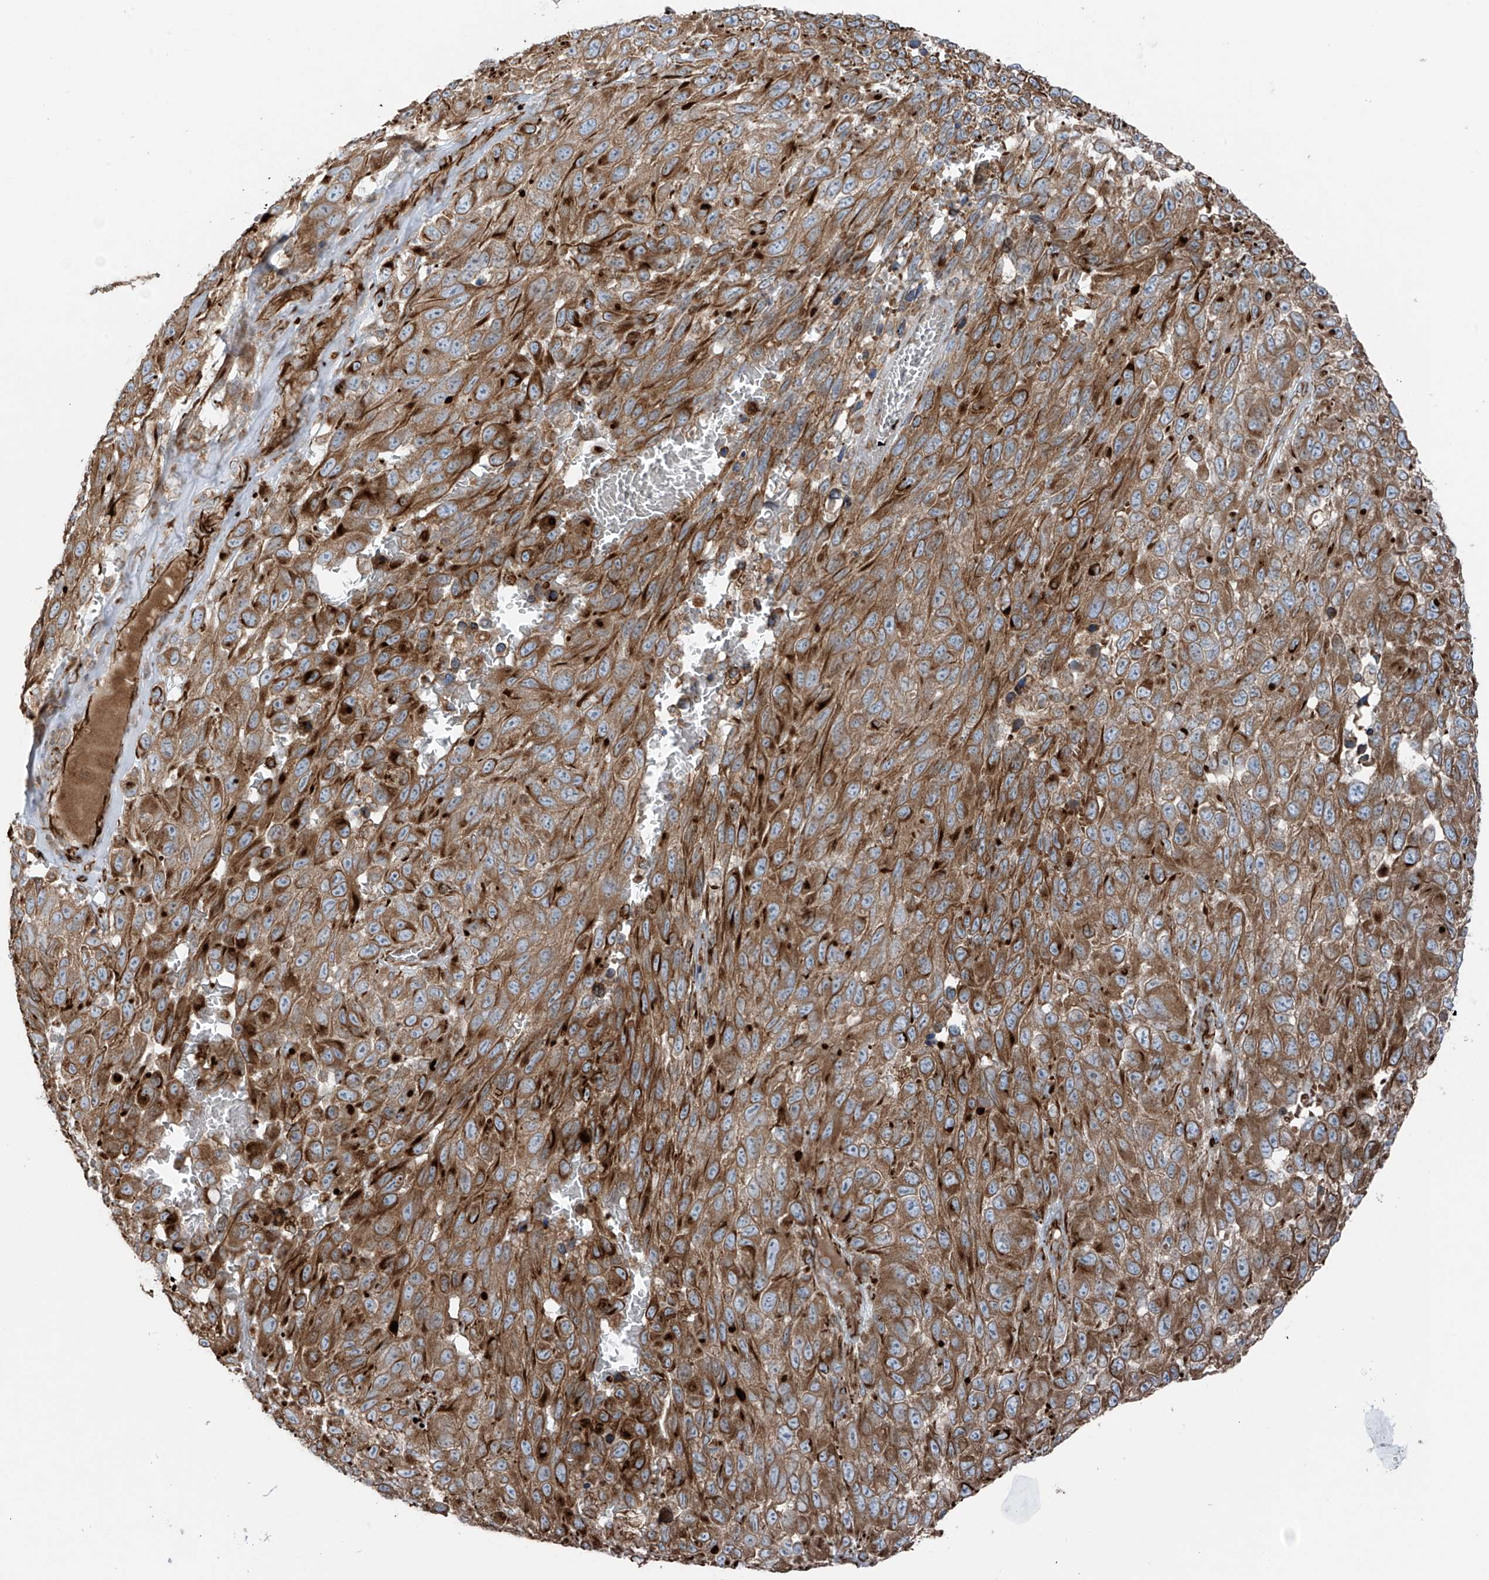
{"staining": {"intensity": "moderate", "quantity": ">75%", "location": "cytoplasmic/membranous"}, "tissue": "melanoma", "cell_type": "Tumor cells", "image_type": "cancer", "snomed": [{"axis": "morphology", "description": "Malignant melanoma, NOS"}, {"axis": "topography", "description": "Skin"}], "caption": "Human malignant melanoma stained with a protein marker demonstrates moderate staining in tumor cells.", "gene": "ERLEC1", "patient": {"sex": "female", "age": 96}}